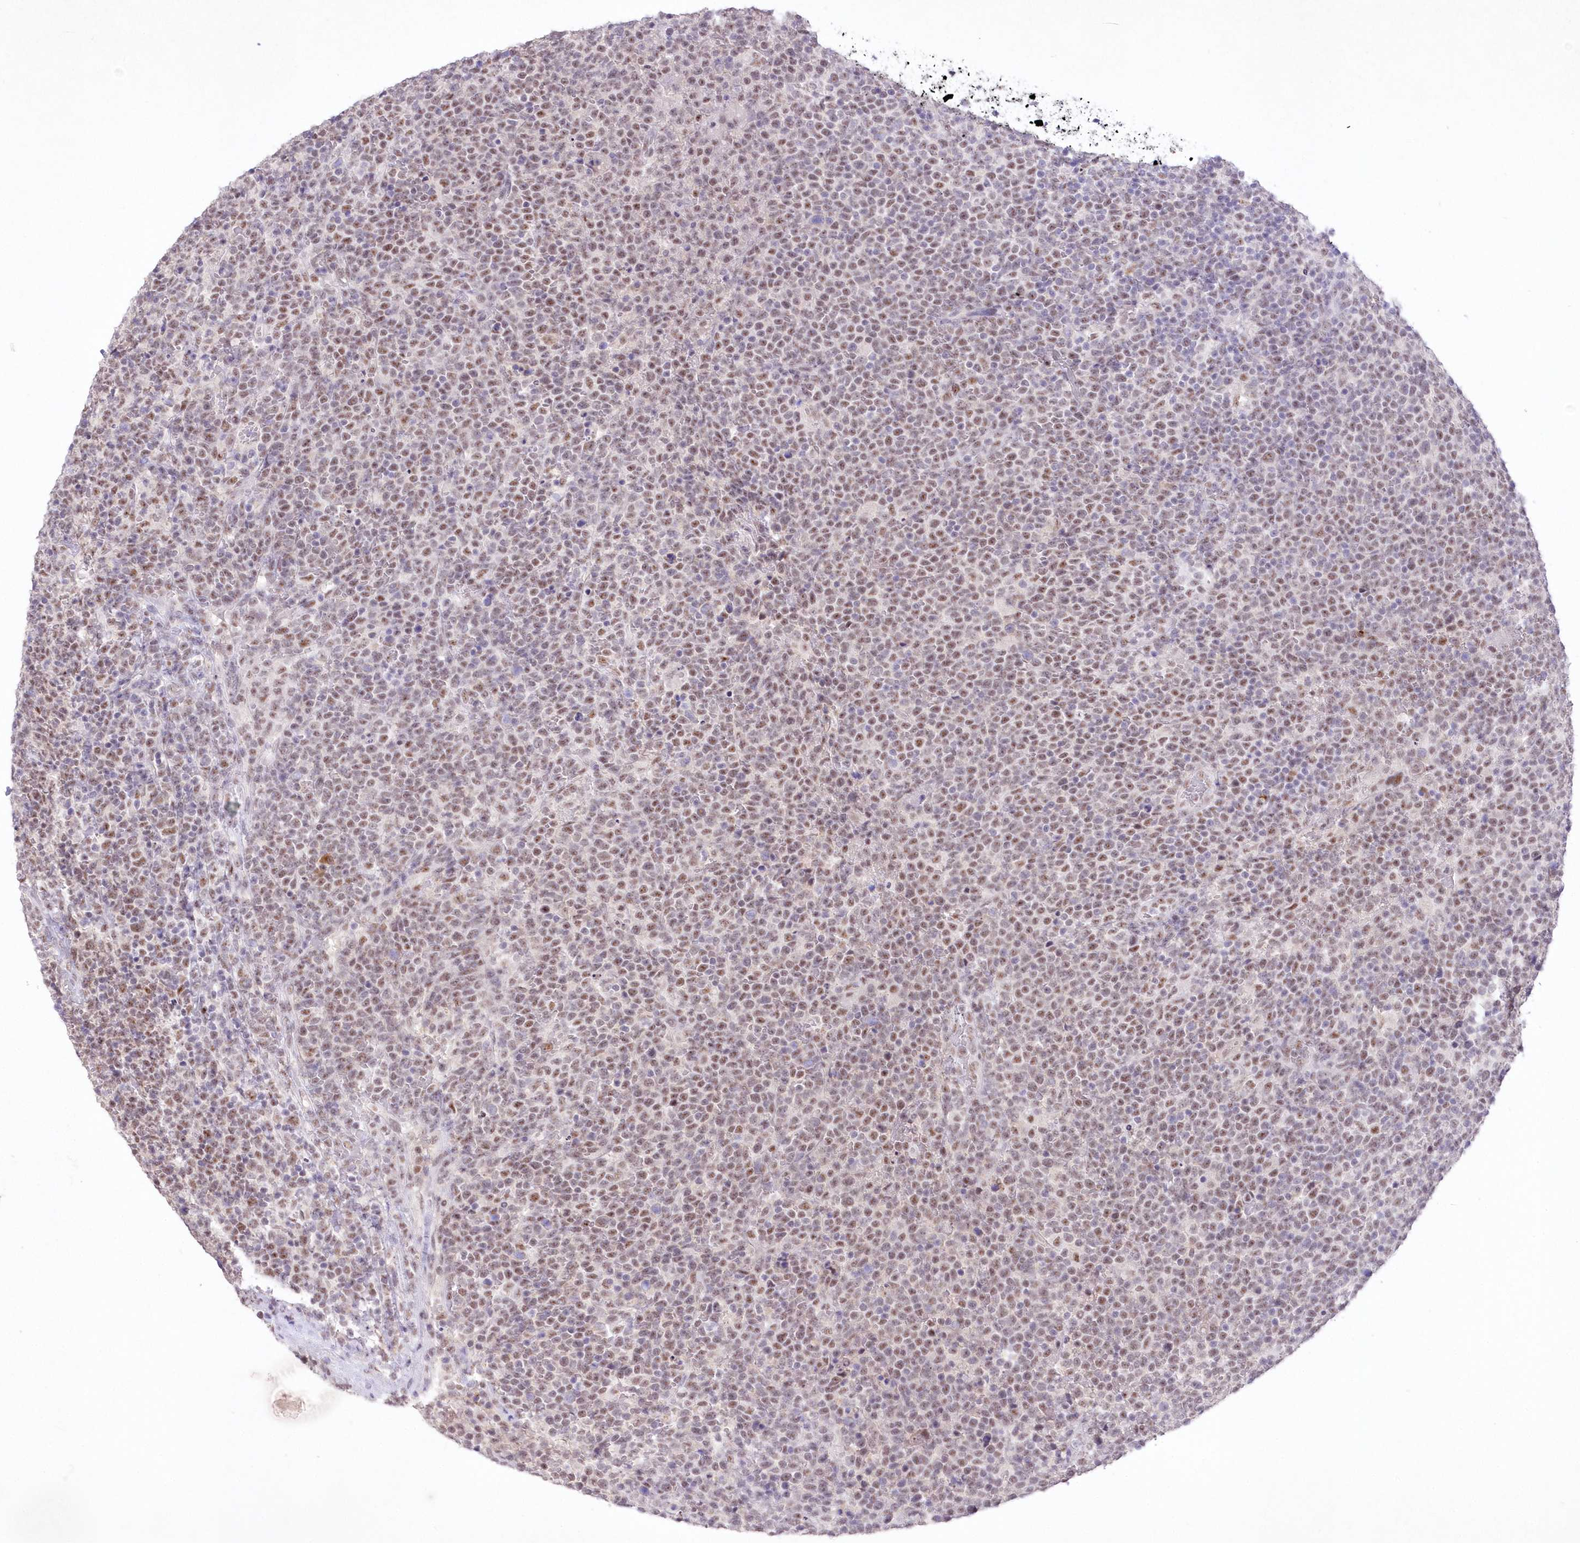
{"staining": {"intensity": "moderate", "quantity": ">75%", "location": "nuclear"}, "tissue": "lymphoma", "cell_type": "Tumor cells", "image_type": "cancer", "snomed": [{"axis": "morphology", "description": "Malignant lymphoma, non-Hodgkin's type, High grade"}, {"axis": "topography", "description": "Lymph node"}], "caption": "Protein positivity by immunohistochemistry displays moderate nuclear positivity in about >75% of tumor cells in malignant lymphoma, non-Hodgkin's type (high-grade).", "gene": "RBM27", "patient": {"sex": "male", "age": 61}}